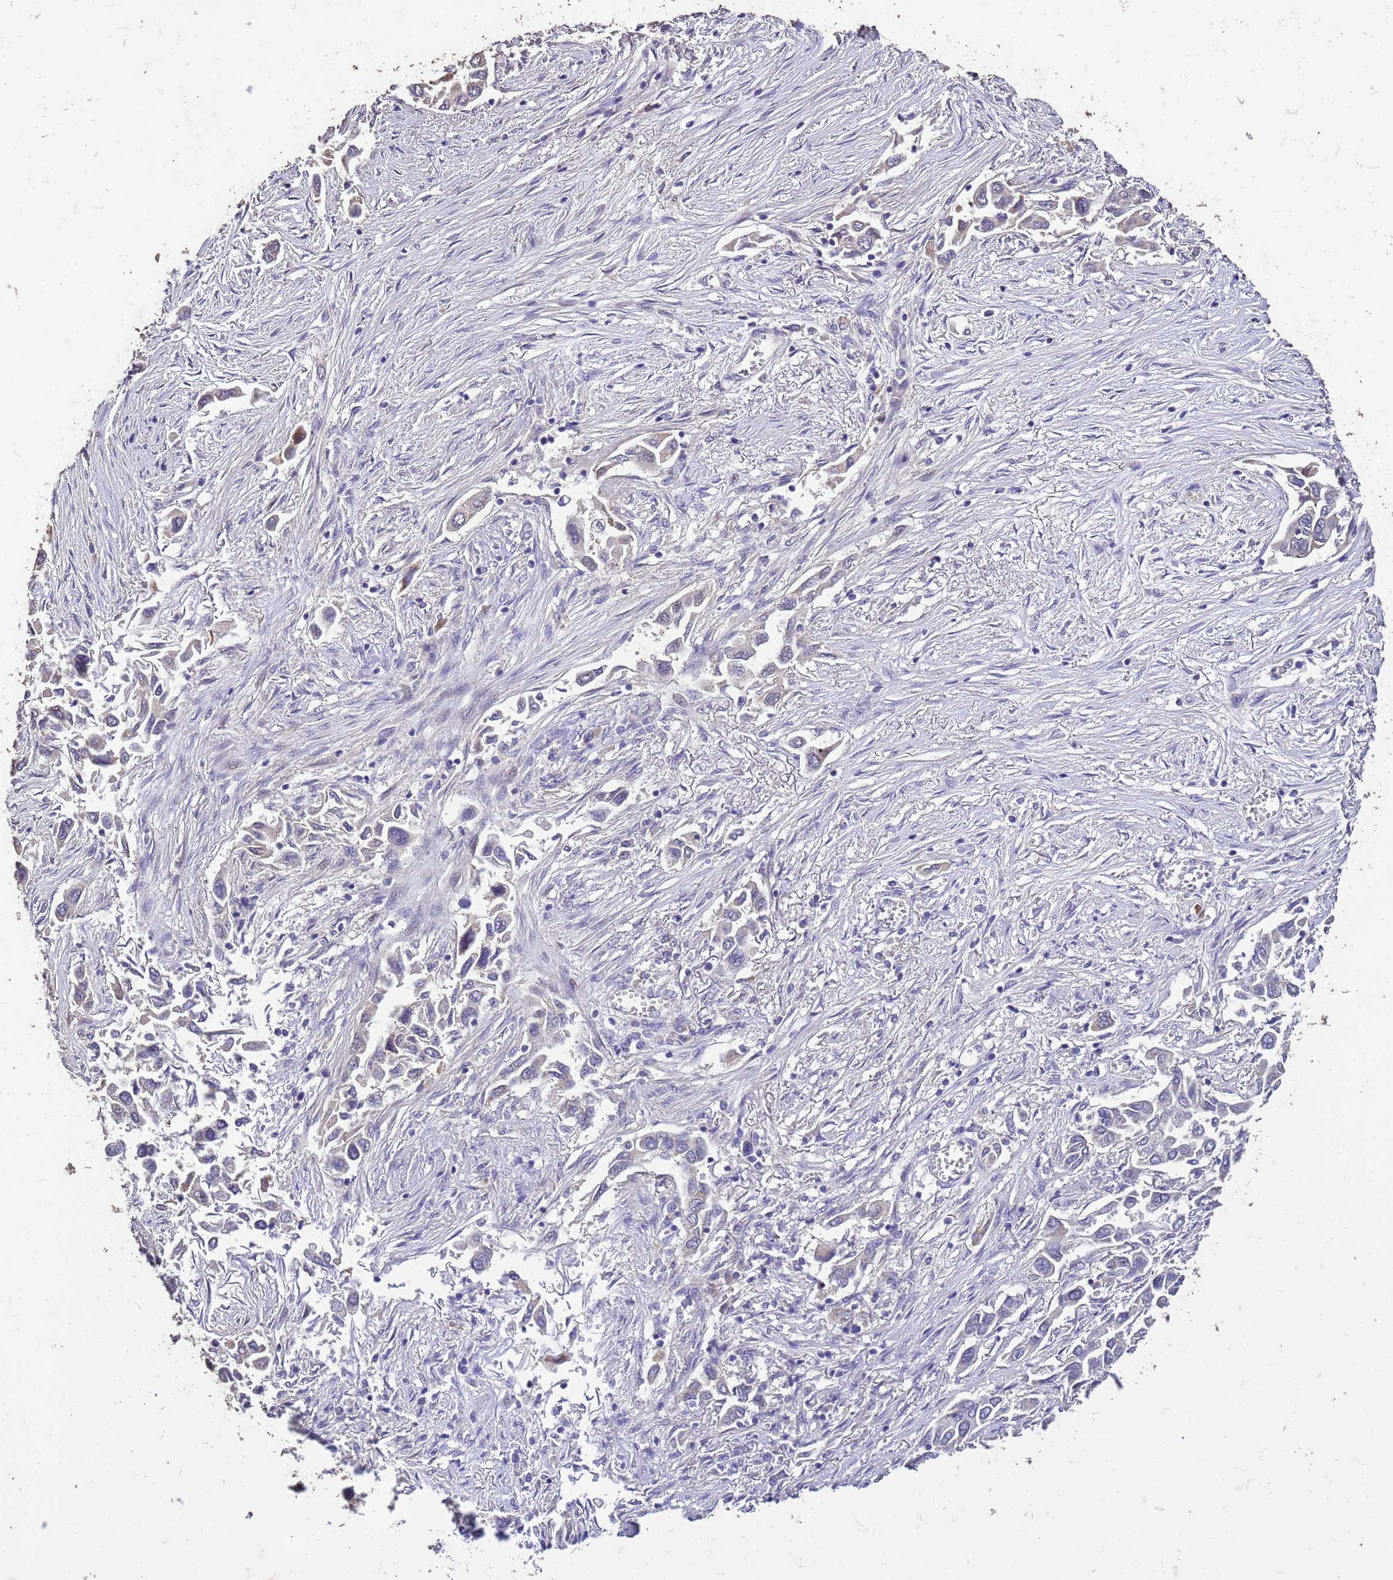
{"staining": {"intensity": "negative", "quantity": "none", "location": "none"}, "tissue": "lung cancer", "cell_type": "Tumor cells", "image_type": "cancer", "snomed": [{"axis": "morphology", "description": "Adenocarcinoma, NOS"}, {"axis": "topography", "description": "Lung"}], "caption": "Photomicrograph shows no significant protein staining in tumor cells of lung adenocarcinoma.", "gene": "FAM184B", "patient": {"sex": "female", "age": 76}}